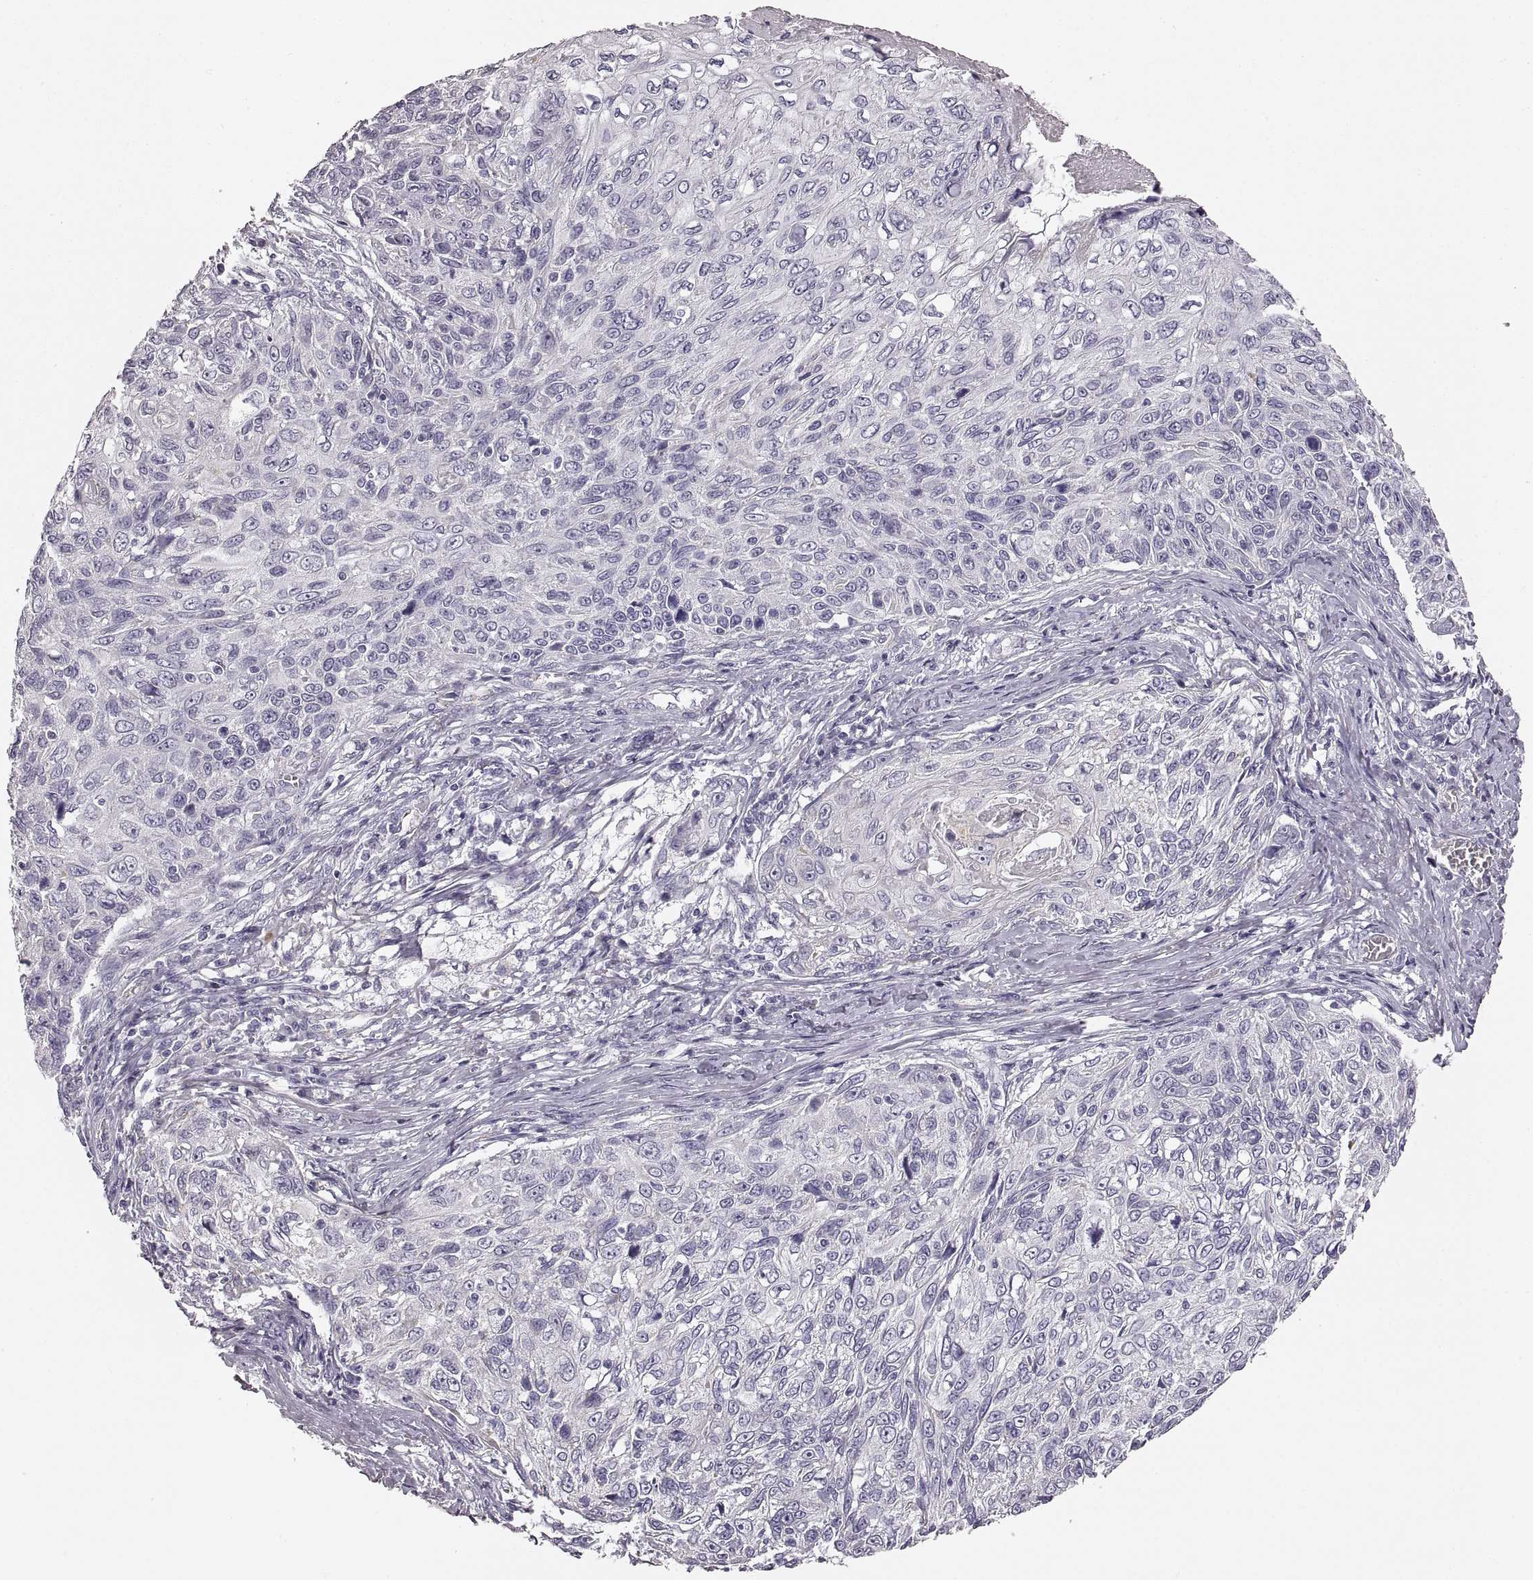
{"staining": {"intensity": "negative", "quantity": "none", "location": "none"}, "tissue": "skin cancer", "cell_type": "Tumor cells", "image_type": "cancer", "snomed": [{"axis": "morphology", "description": "Squamous cell carcinoma, NOS"}, {"axis": "topography", "description": "Skin"}], "caption": "A high-resolution histopathology image shows immunohistochemistry staining of skin squamous cell carcinoma, which shows no significant positivity in tumor cells.", "gene": "RDH13", "patient": {"sex": "male", "age": 92}}